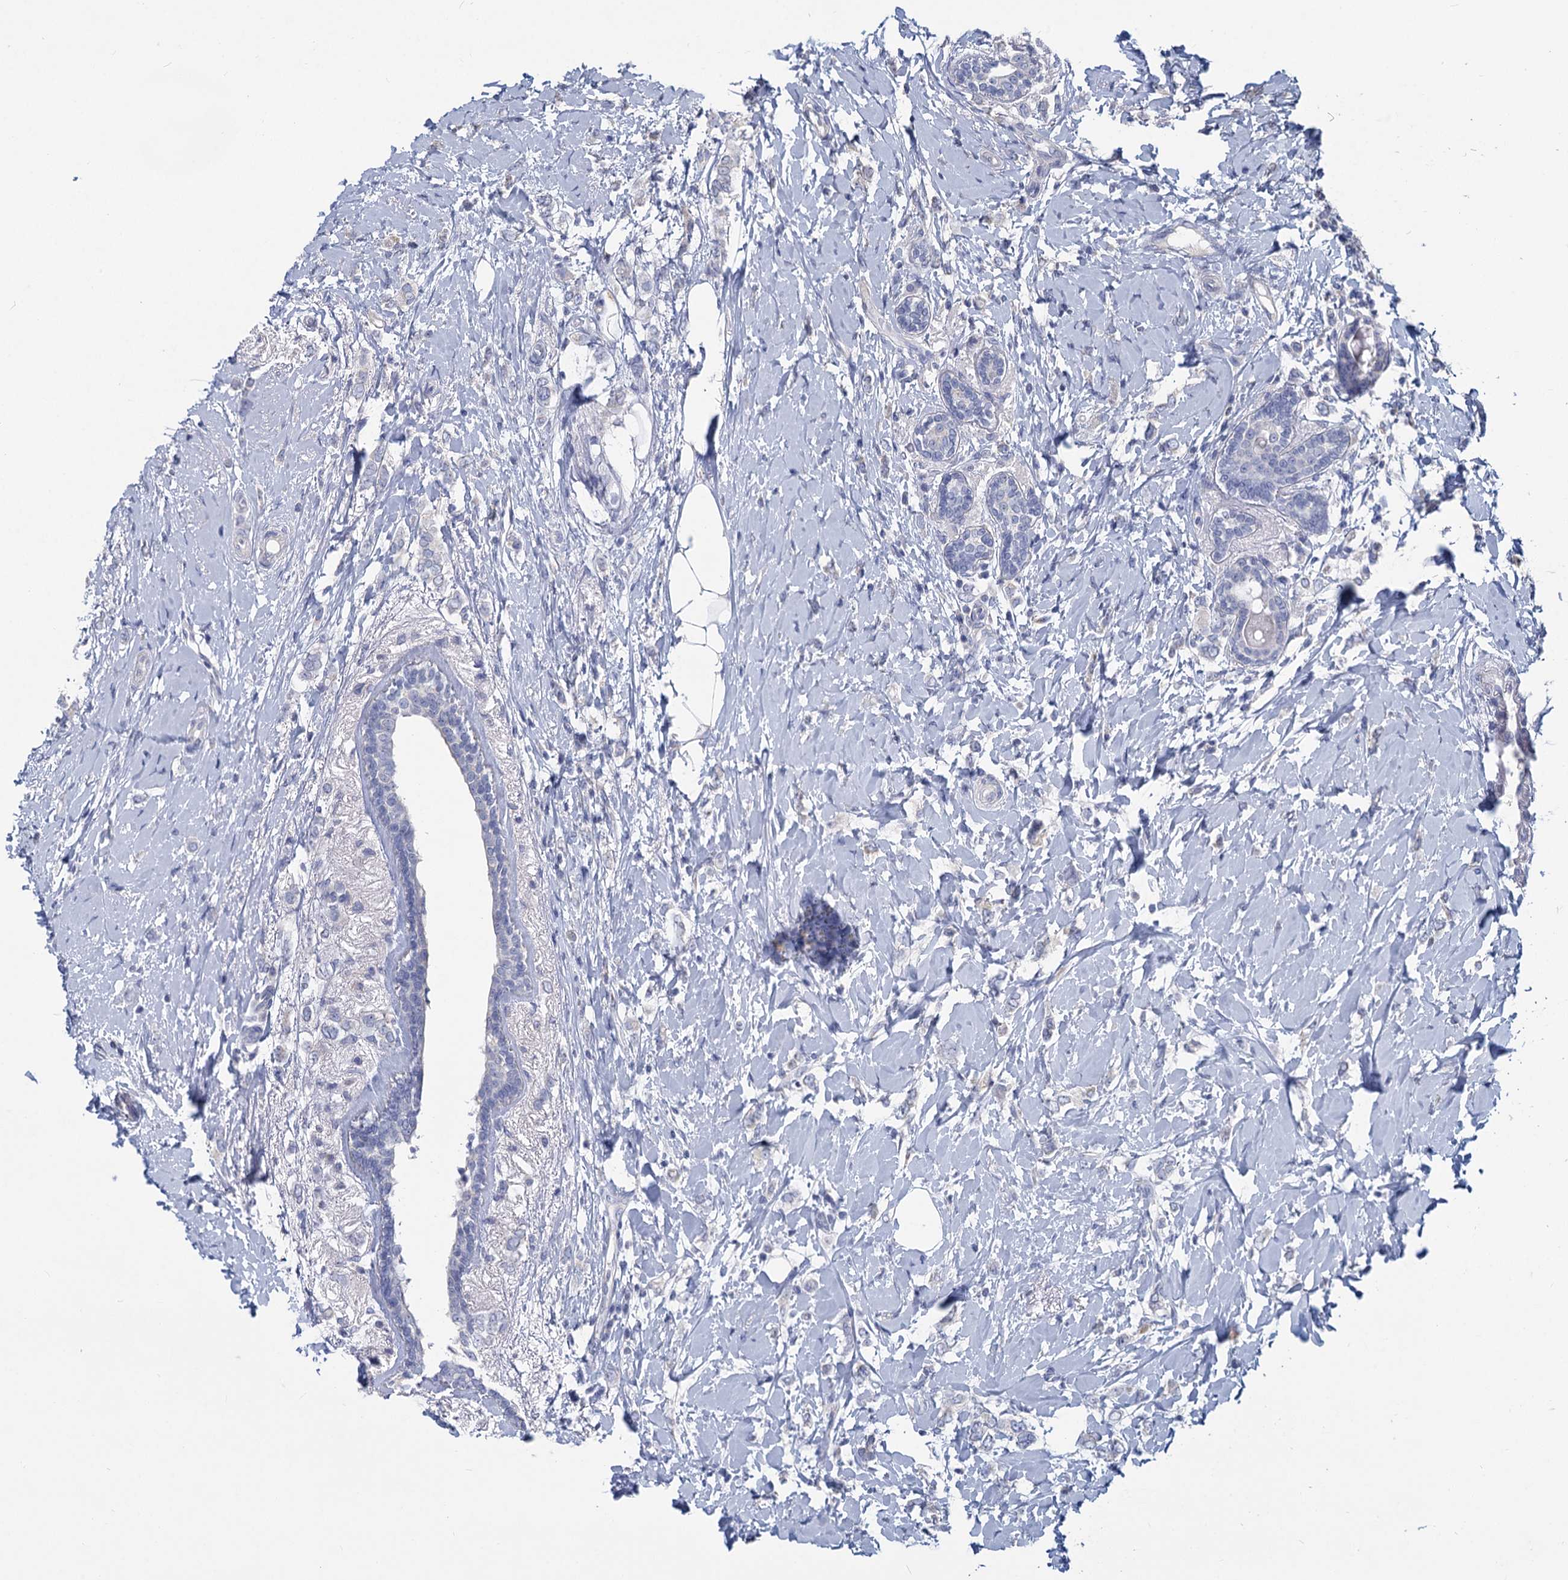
{"staining": {"intensity": "negative", "quantity": "none", "location": "none"}, "tissue": "breast cancer", "cell_type": "Tumor cells", "image_type": "cancer", "snomed": [{"axis": "morphology", "description": "Normal tissue, NOS"}, {"axis": "morphology", "description": "Lobular carcinoma"}, {"axis": "topography", "description": "Breast"}], "caption": "An immunohistochemistry (IHC) photomicrograph of breast cancer is shown. There is no staining in tumor cells of breast cancer.", "gene": "HES2", "patient": {"sex": "female", "age": 47}}